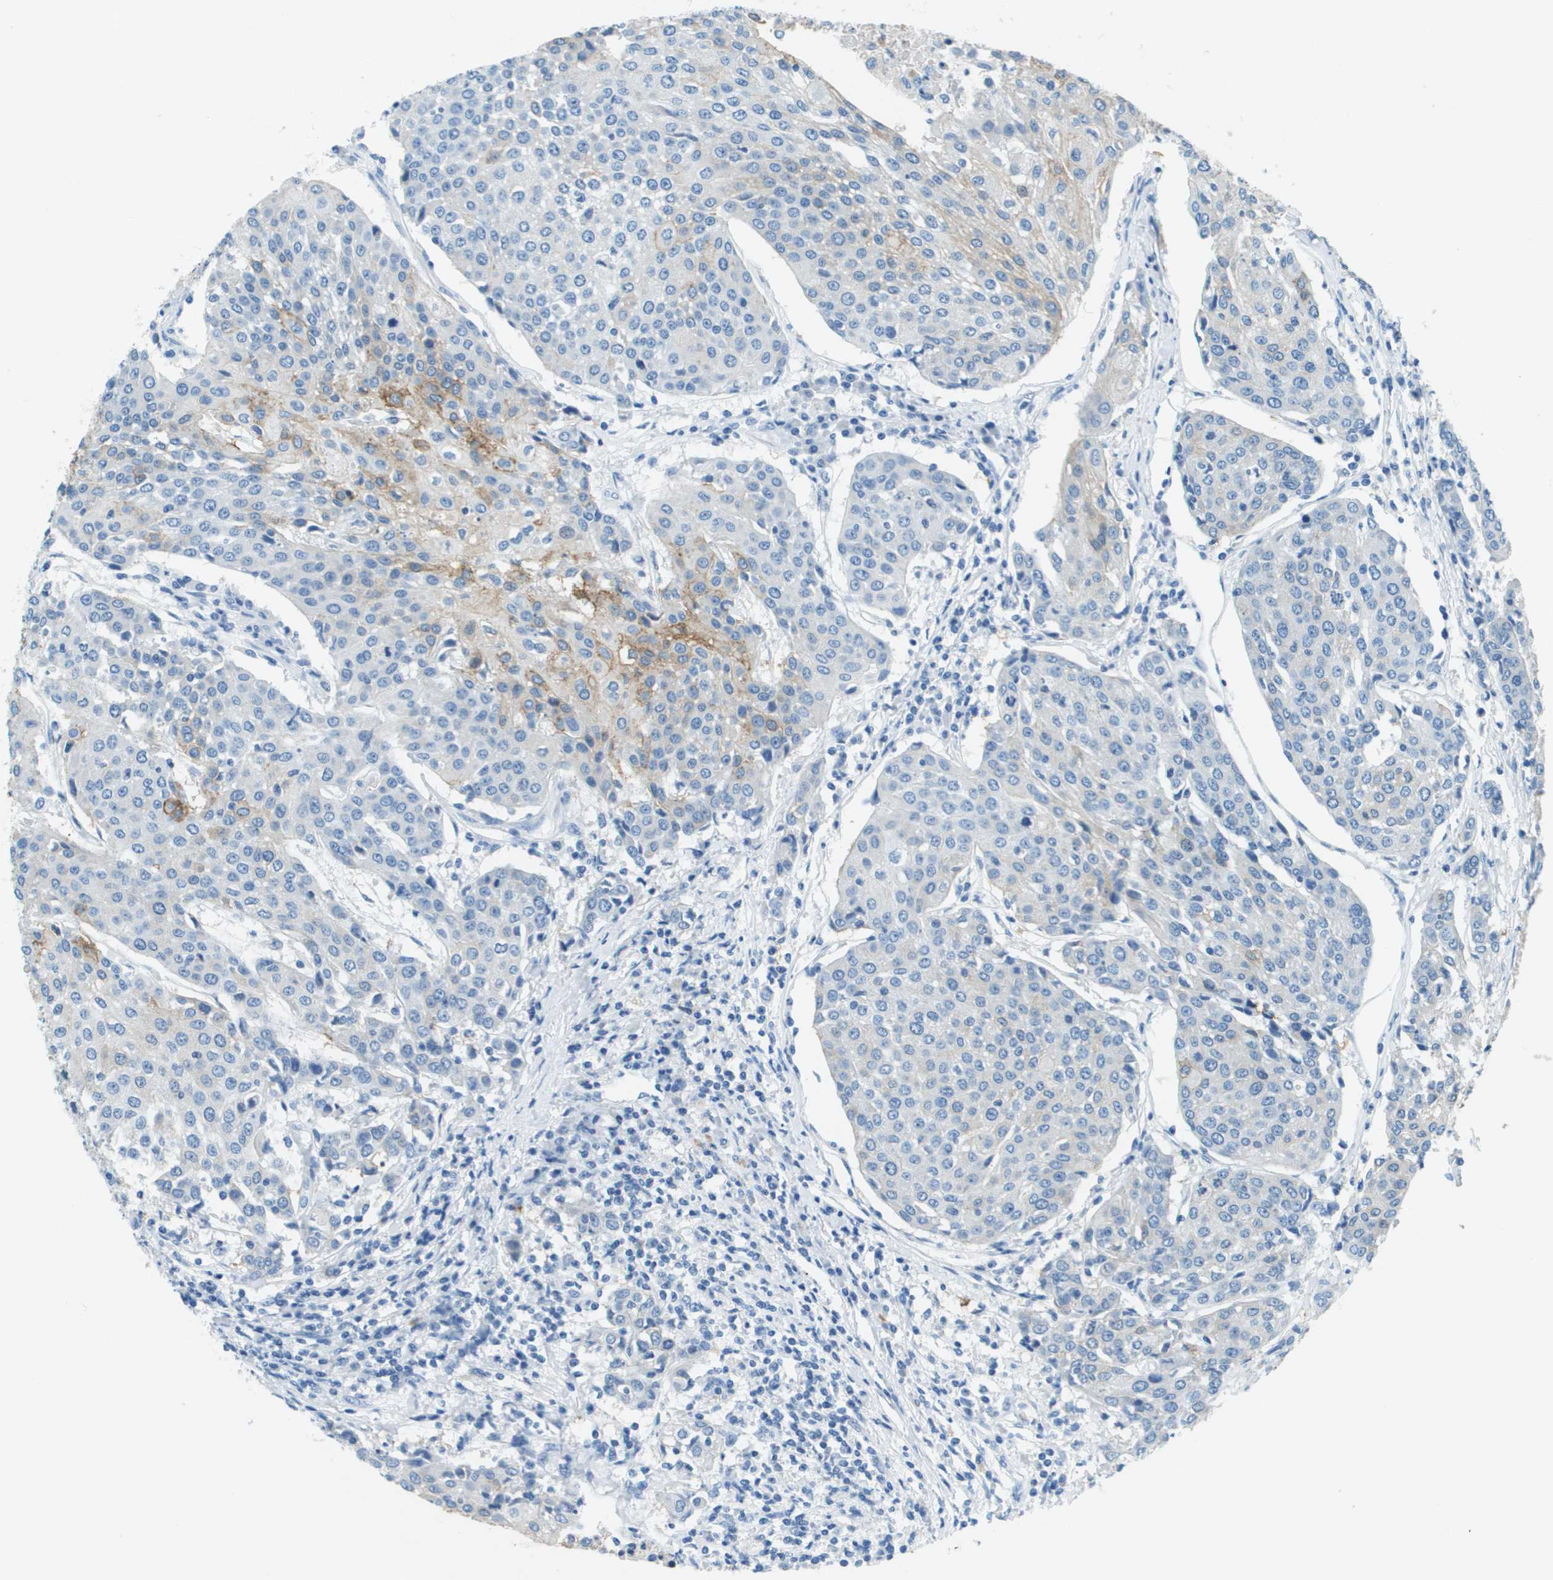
{"staining": {"intensity": "moderate", "quantity": "<25%", "location": "cytoplasmic/membranous"}, "tissue": "urothelial cancer", "cell_type": "Tumor cells", "image_type": "cancer", "snomed": [{"axis": "morphology", "description": "Urothelial carcinoma, High grade"}, {"axis": "topography", "description": "Urinary bladder"}], "caption": "Immunohistochemical staining of human urothelial carcinoma (high-grade) exhibits moderate cytoplasmic/membranous protein staining in about <25% of tumor cells. (DAB (3,3'-diaminobenzidine) IHC with brightfield microscopy, high magnification).", "gene": "SLC16A10", "patient": {"sex": "female", "age": 85}}